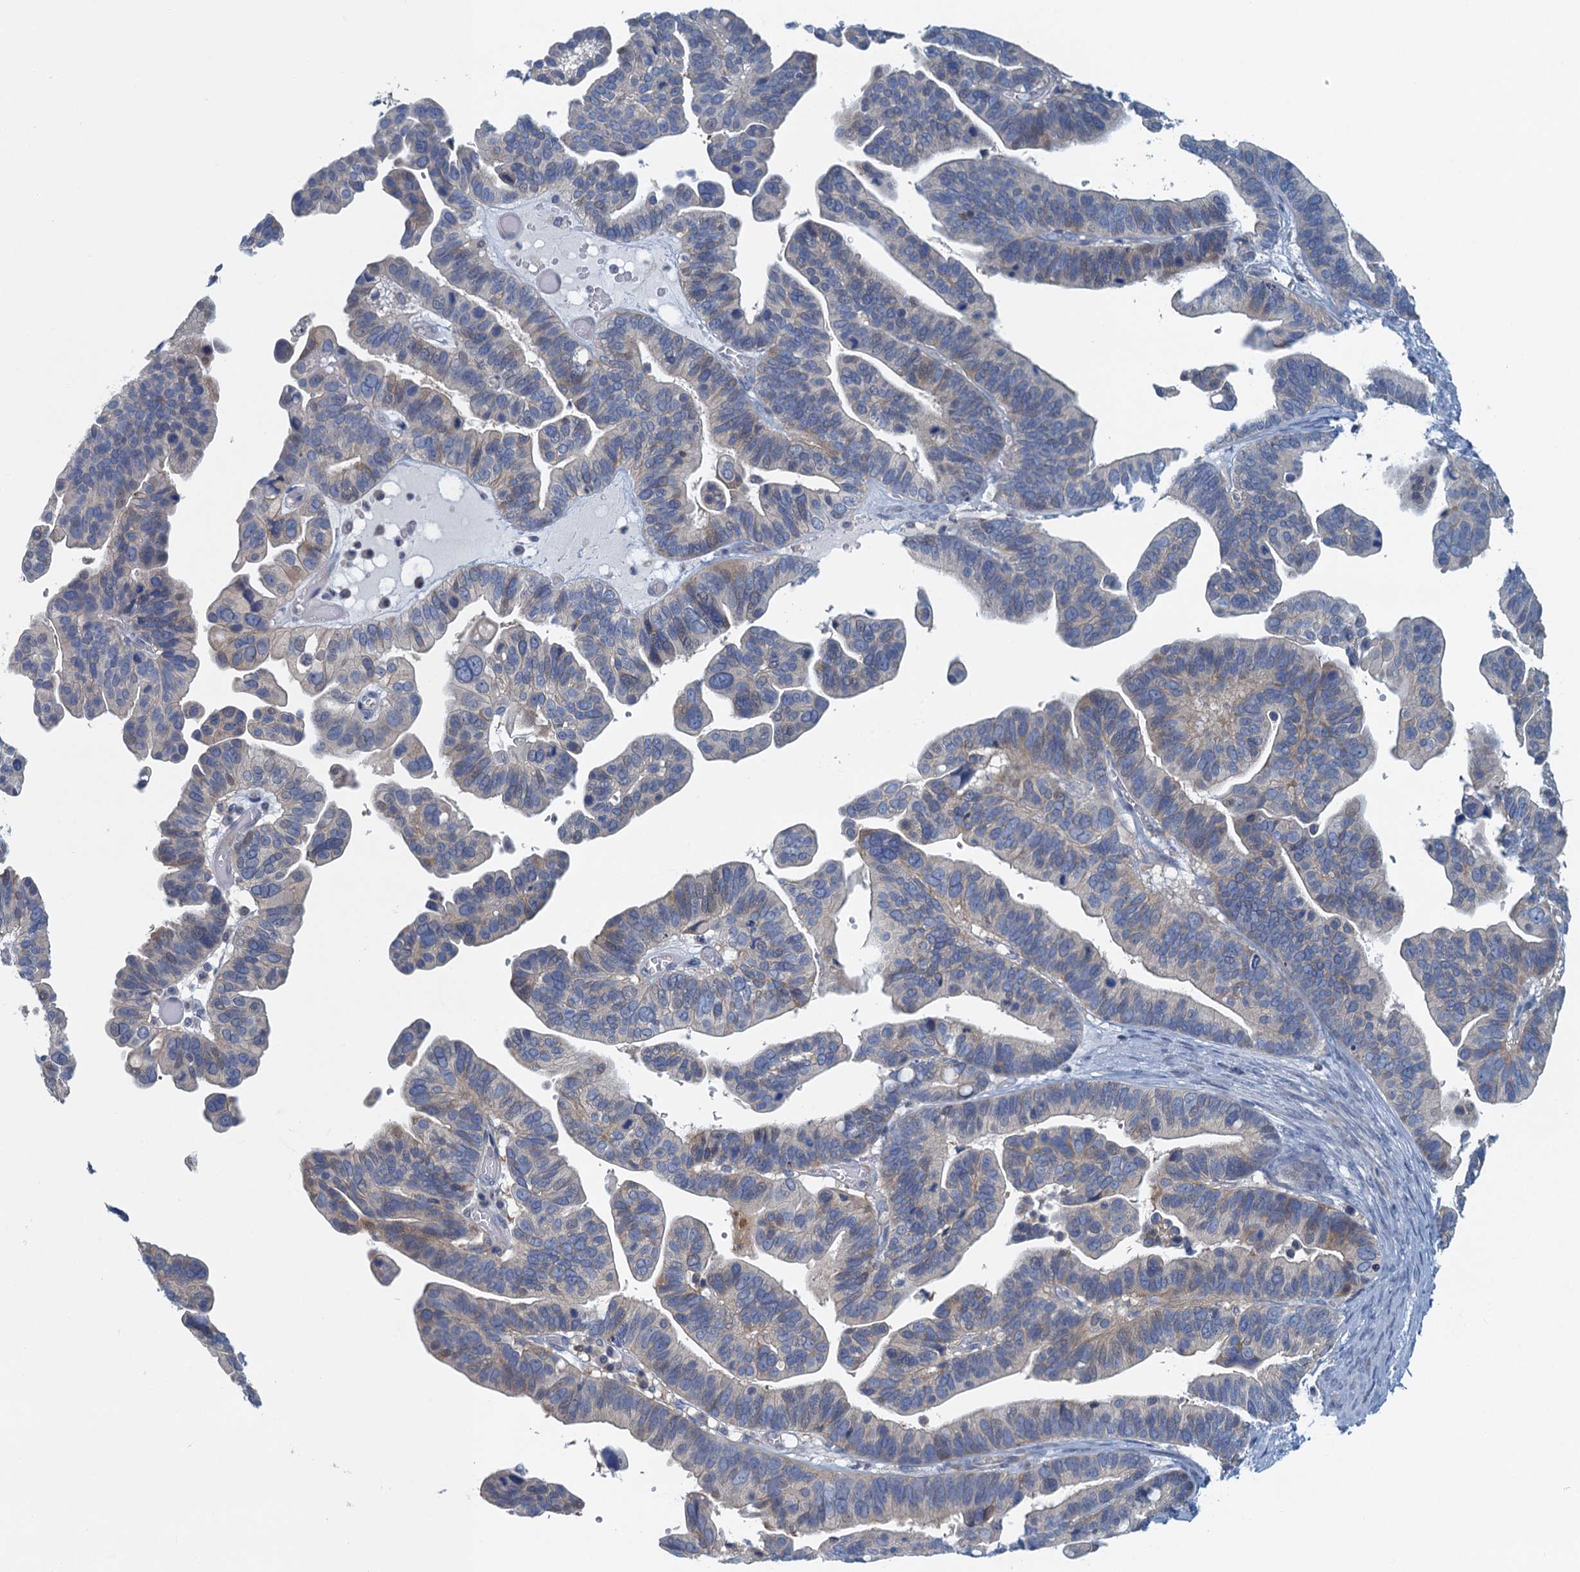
{"staining": {"intensity": "moderate", "quantity": "<25%", "location": "cytoplasmic/membranous"}, "tissue": "ovarian cancer", "cell_type": "Tumor cells", "image_type": "cancer", "snomed": [{"axis": "morphology", "description": "Cystadenocarcinoma, serous, NOS"}, {"axis": "topography", "description": "Ovary"}], "caption": "Serous cystadenocarcinoma (ovarian) stained for a protein demonstrates moderate cytoplasmic/membranous positivity in tumor cells.", "gene": "NCKAP1L", "patient": {"sex": "female", "age": 56}}